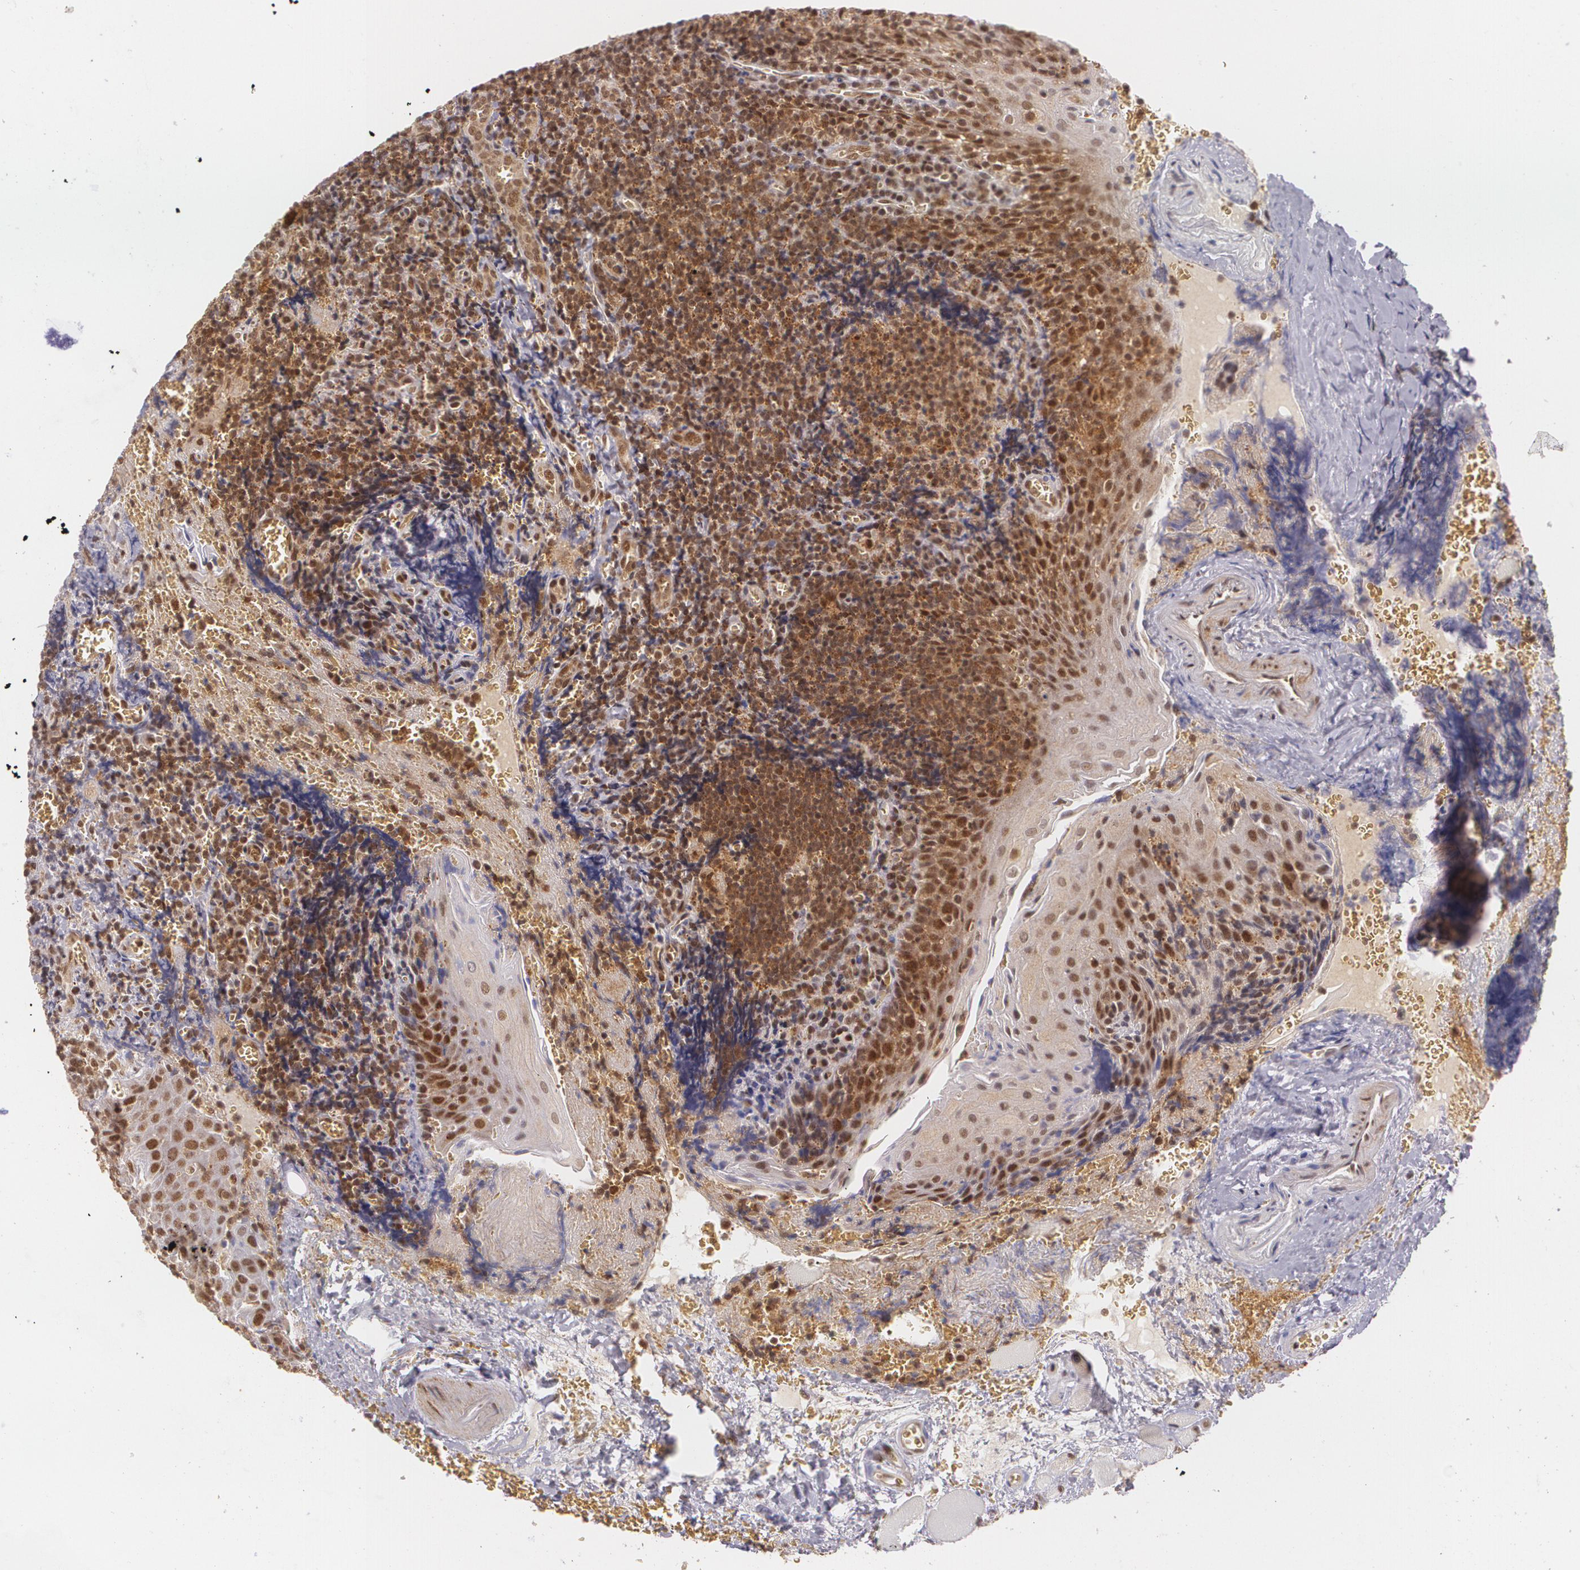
{"staining": {"intensity": "moderate", "quantity": ">75%", "location": "cytoplasmic/membranous,nuclear"}, "tissue": "tonsil", "cell_type": "Germinal center cells", "image_type": "normal", "snomed": [{"axis": "morphology", "description": "Normal tissue, NOS"}, {"axis": "topography", "description": "Tonsil"}], "caption": "Immunohistochemistry of benign tonsil demonstrates medium levels of moderate cytoplasmic/membranous,nuclear expression in about >75% of germinal center cells.", "gene": "CUL2", "patient": {"sex": "male", "age": 20}}